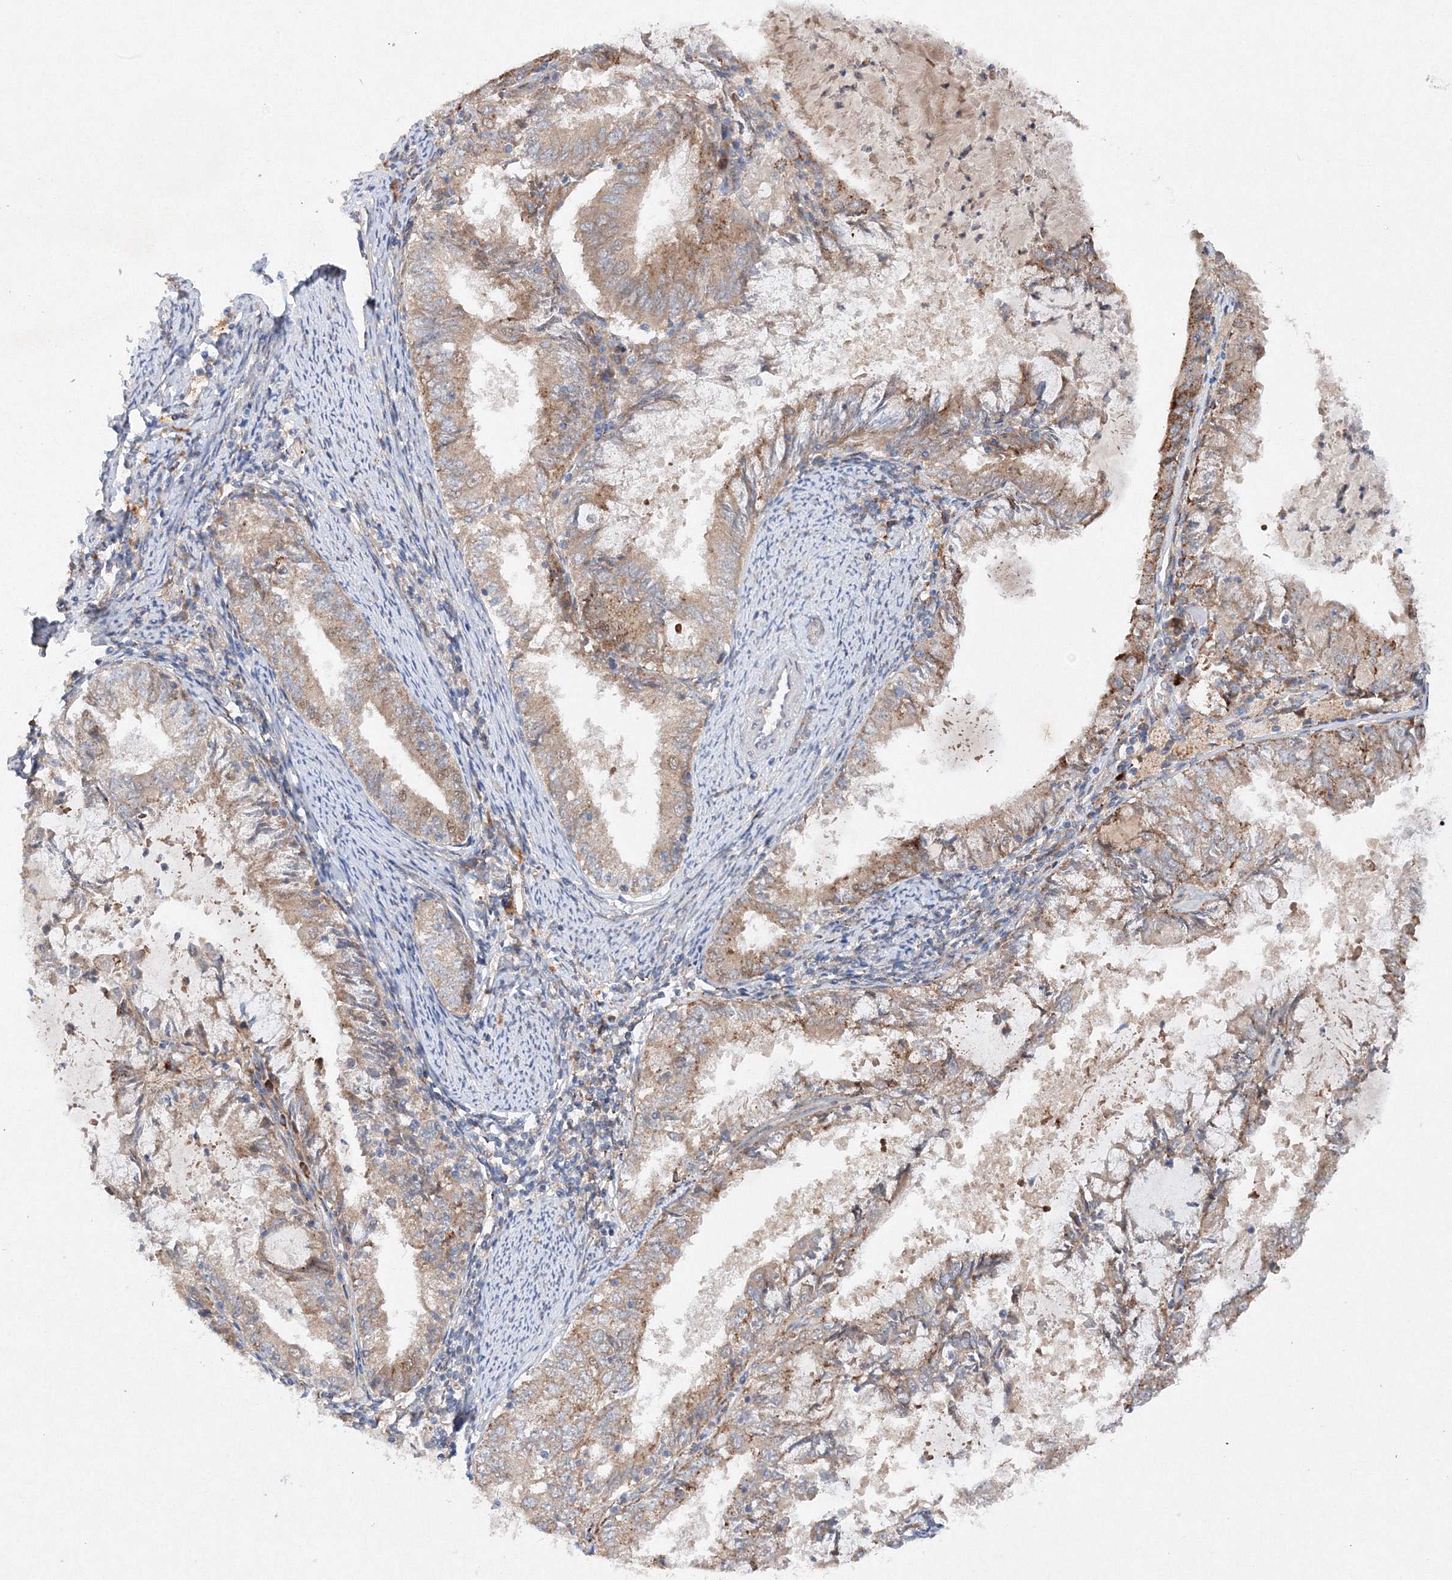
{"staining": {"intensity": "moderate", "quantity": "<25%", "location": "cytoplasmic/membranous"}, "tissue": "endometrial cancer", "cell_type": "Tumor cells", "image_type": "cancer", "snomed": [{"axis": "morphology", "description": "Adenocarcinoma, NOS"}, {"axis": "topography", "description": "Endometrium"}], "caption": "Immunohistochemistry (IHC) photomicrograph of neoplastic tissue: endometrial cancer (adenocarcinoma) stained using immunohistochemistry (IHC) reveals low levels of moderate protein expression localized specifically in the cytoplasmic/membranous of tumor cells, appearing as a cytoplasmic/membranous brown color.", "gene": "SLC36A1", "patient": {"sex": "female", "age": 57}}